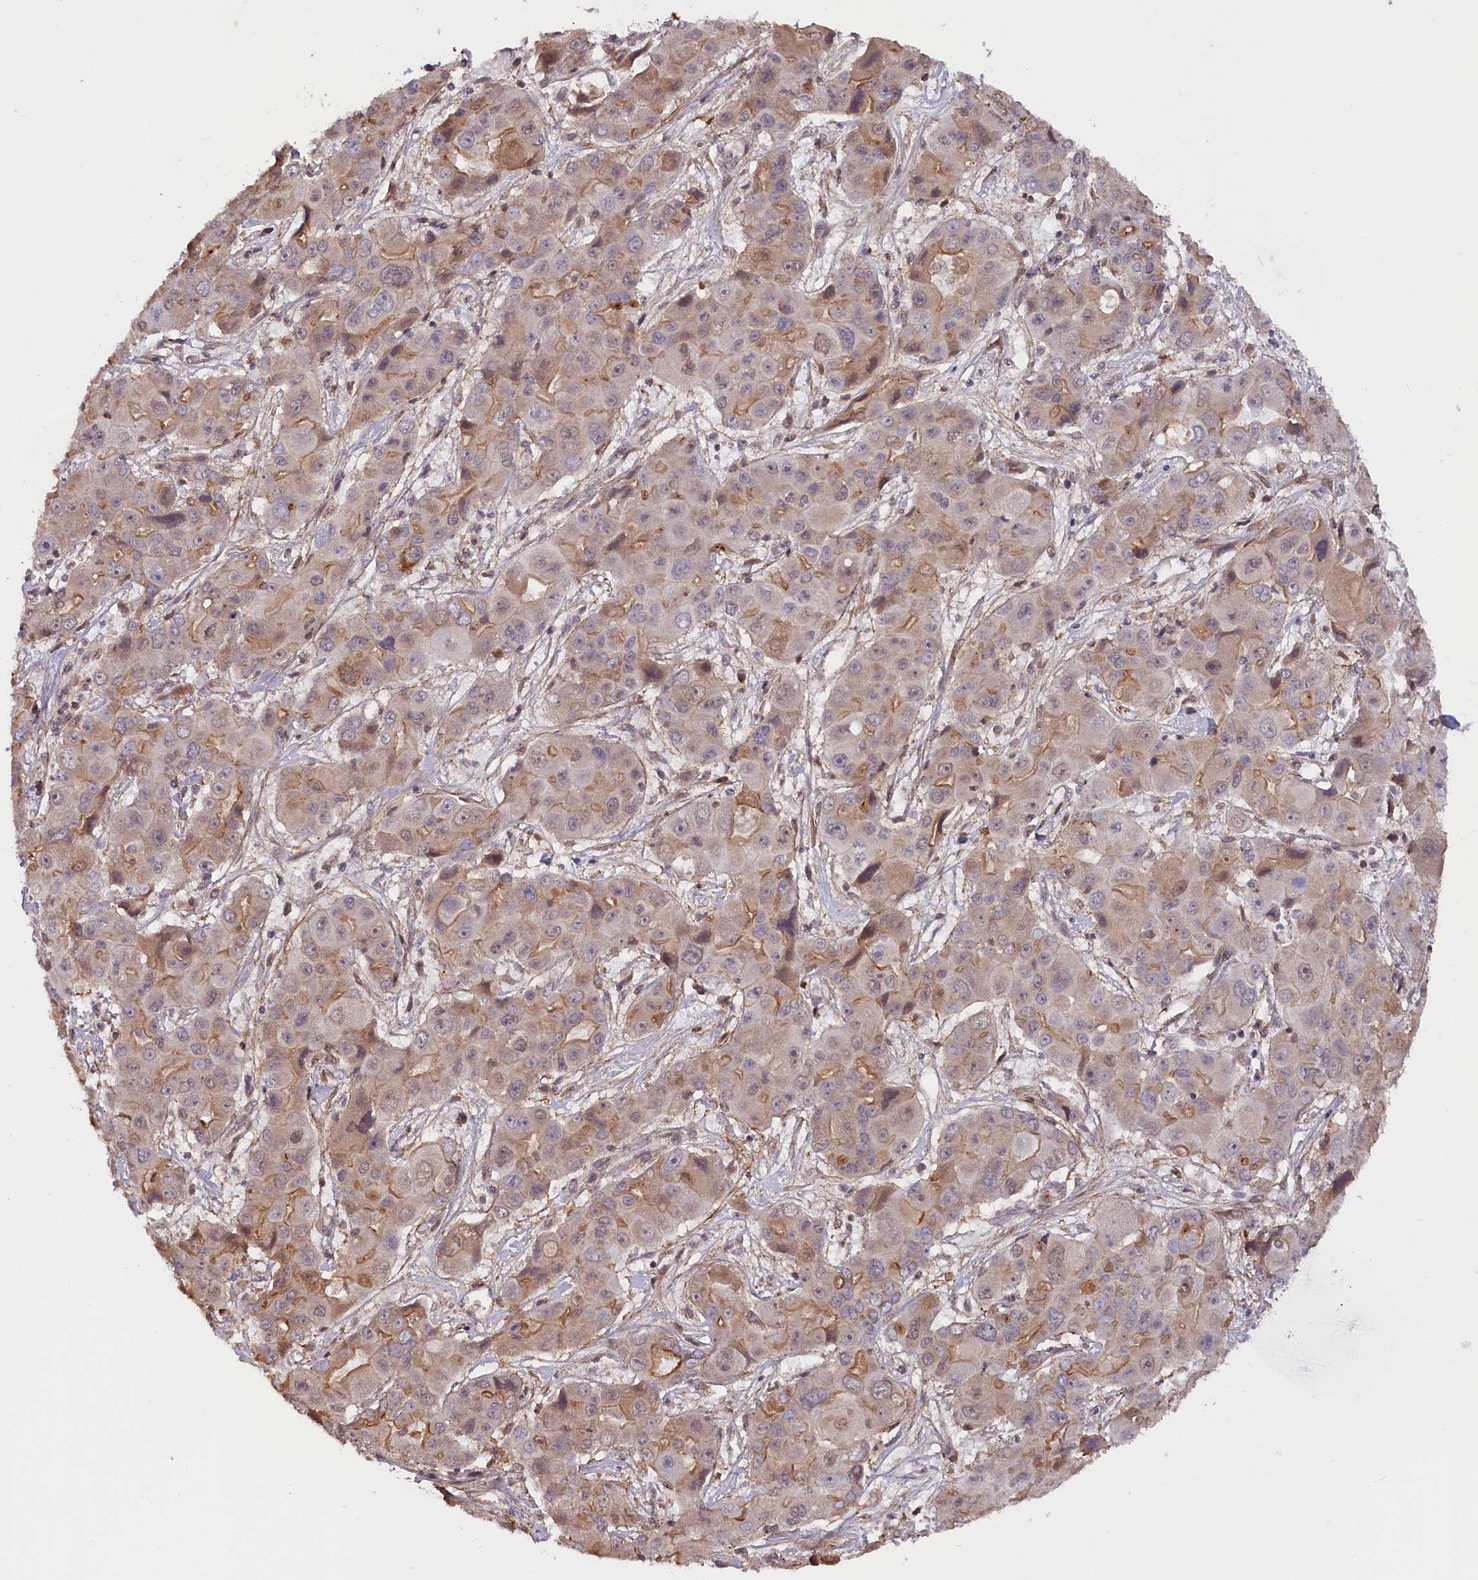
{"staining": {"intensity": "weak", "quantity": "25%-75%", "location": "cytoplasmic/membranous"}, "tissue": "liver cancer", "cell_type": "Tumor cells", "image_type": "cancer", "snomed": [{"axis": "morphology", "description": "Cholangiocarcinoma"}, {"axis": "topography", "description": "Liver"}], "caption": "Human liver cancer stained with a protein marker reveals weak staining in tumor cells.", "gene": "ZNF480", "patient": {"sex": "male", "age": 67}}